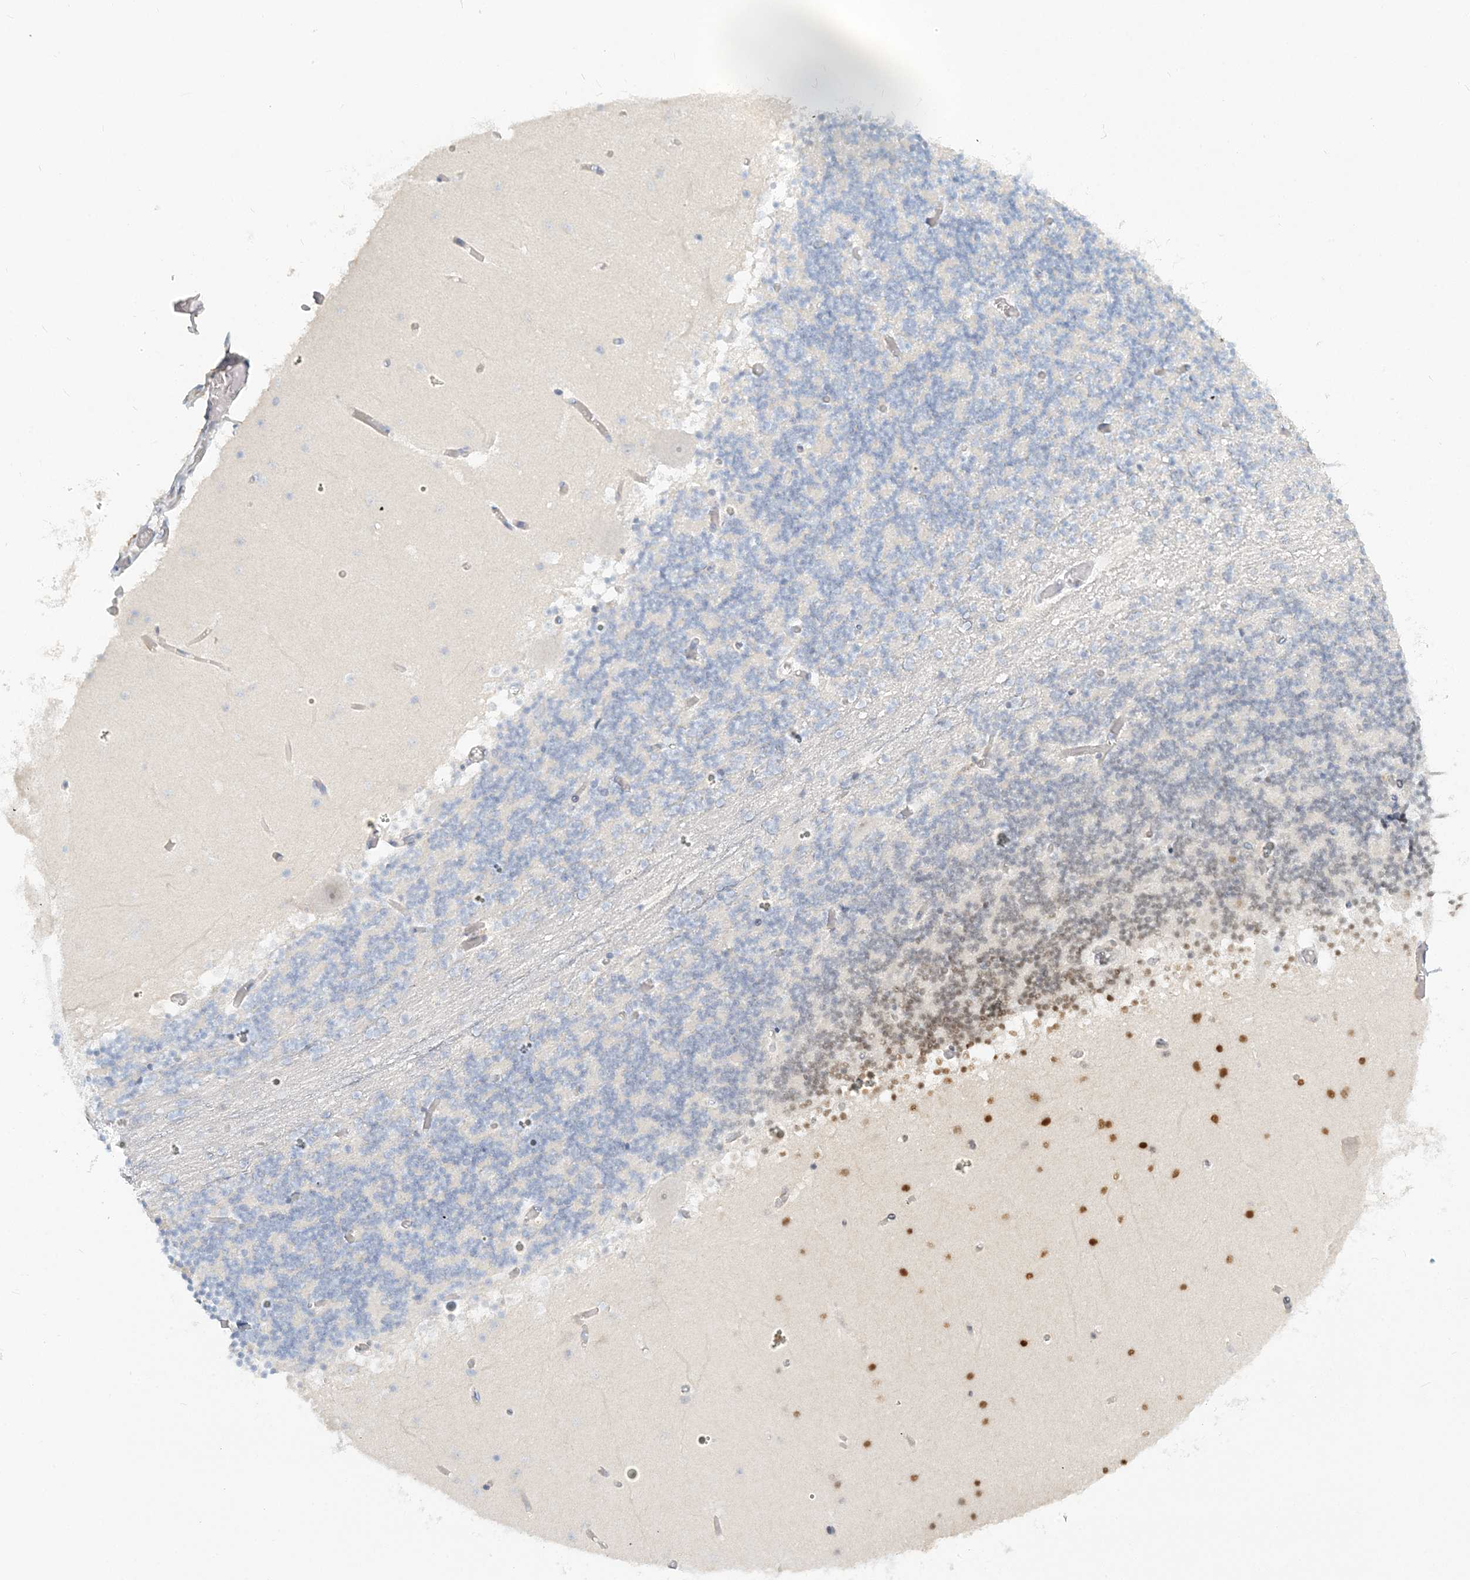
{"staining": {"intensity": "moderate", "quantity": "<25%", "location": "nuclear"}, "tissue": "cerebellum", "cell_type": "Cells in granular layer", "image_type": "normal", "snomed": [{"axis": "morphology", "description": "Normal tissue, NOS"}, {"axis": "topography", "description": "Cerebellum"}], "caption": "An immunohistochemistry image of benign tissue is shown. Protein staining in brown labels moderate nuclear positivity in cerebellum within cells in granular layer. (IHC, brightfield microscopy, high magnification).", "gene": "NAA11", "patient": {"sex": "female", "age": 28}}